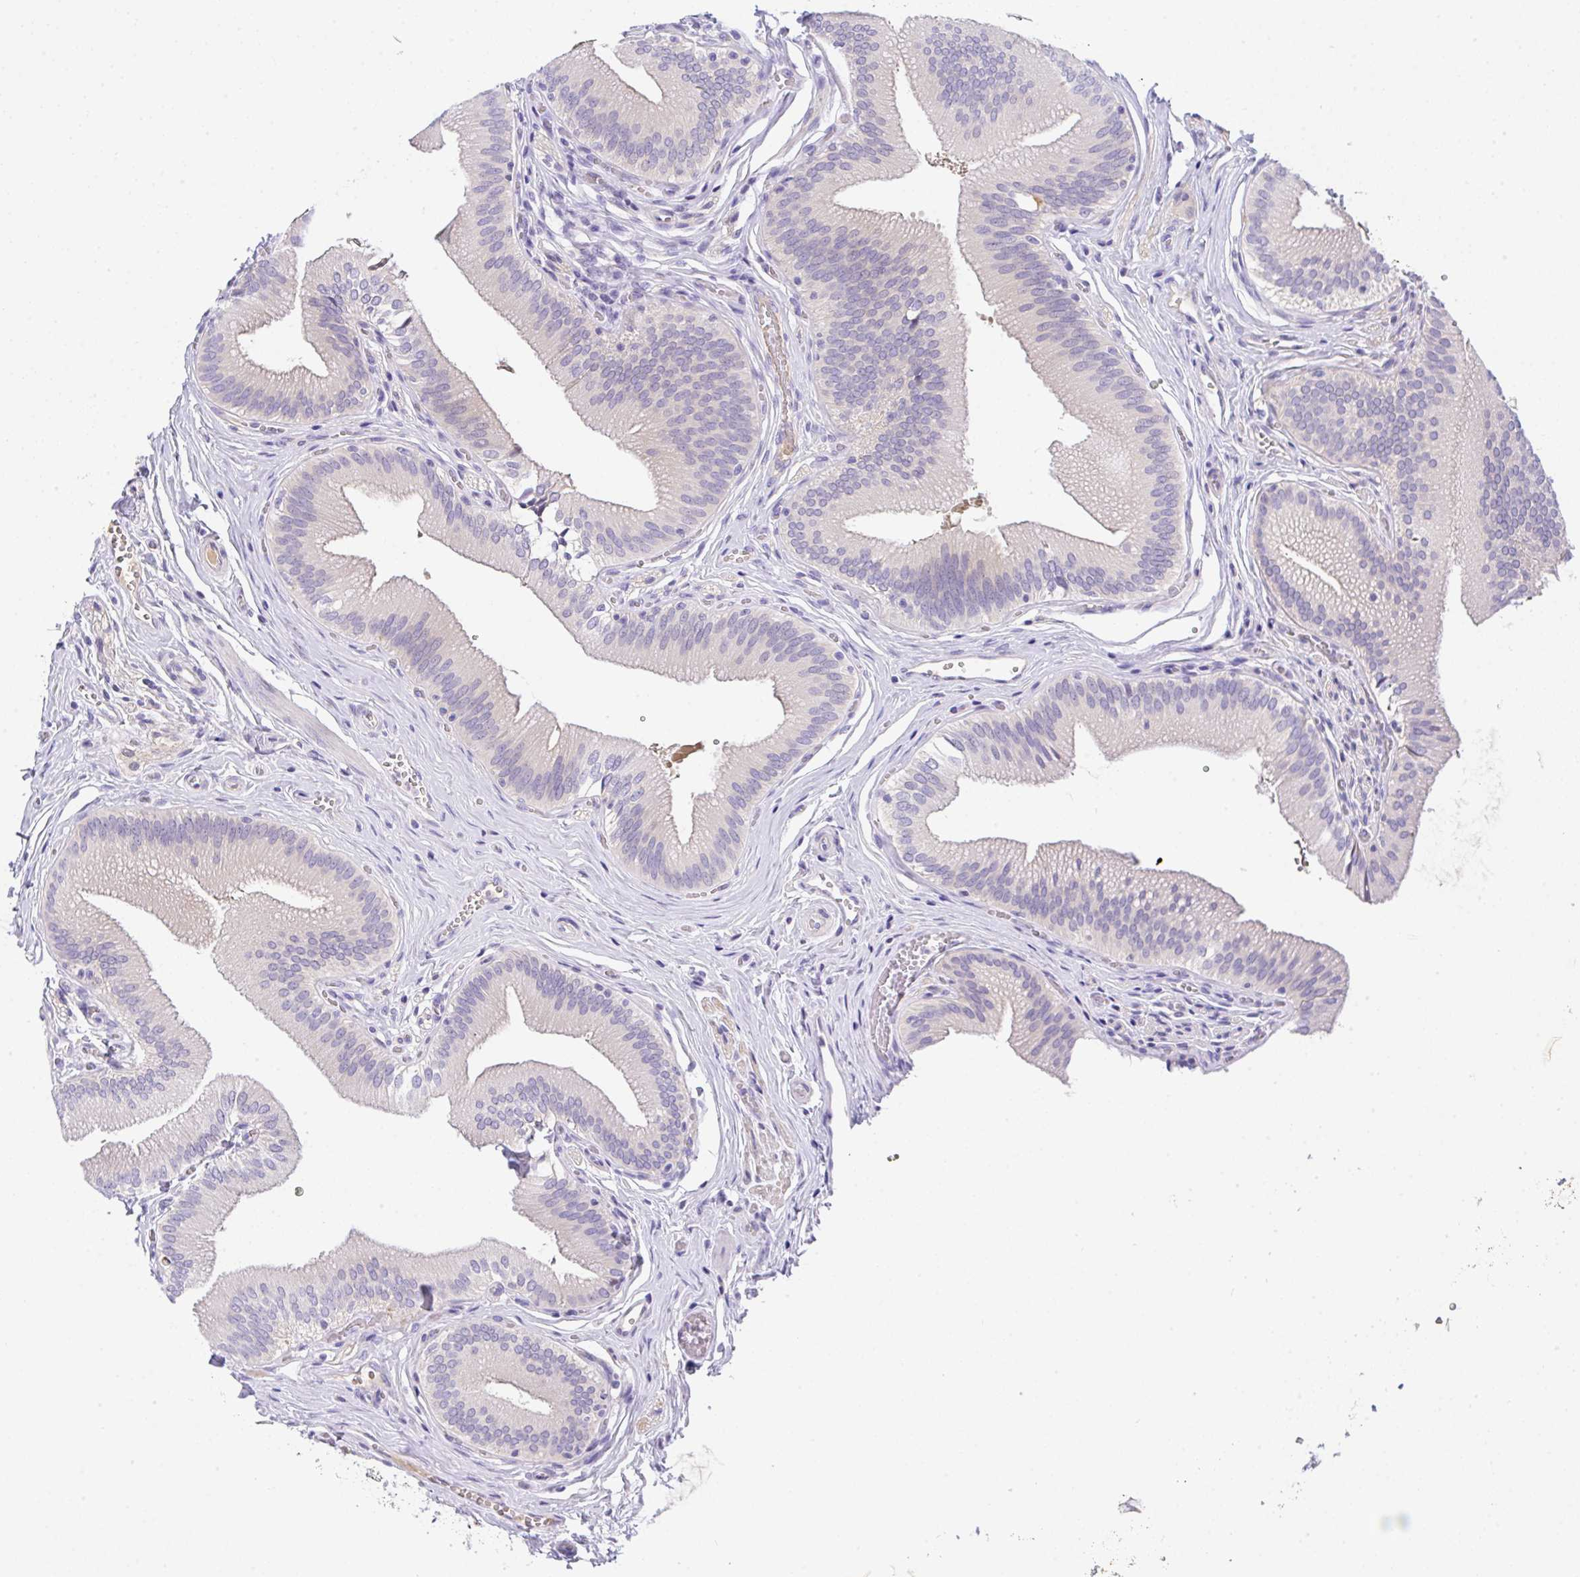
{"staining": {"intensity": "negative", "quantity": "none", "location": "none"}, "tissue": "gallbladder", "cell_type": "Glandular cells", "image_type": "normal", "snomed": [{"axis": "morphology", "description": "Normal tissue, NOS"}, {"axis": "topography", "description": "Gallbladder"}], "caption": "An image of gallbladder stained for a protein displays no brown staining in glandular cells. The staining was performed using DAB to visualize the protein expression in brown, while the nuclei were stained in blue with hematoxylin (Magnification: 20x).", "gene": "SERPINE3", "patient": {"sex": "male", "age": 17}}